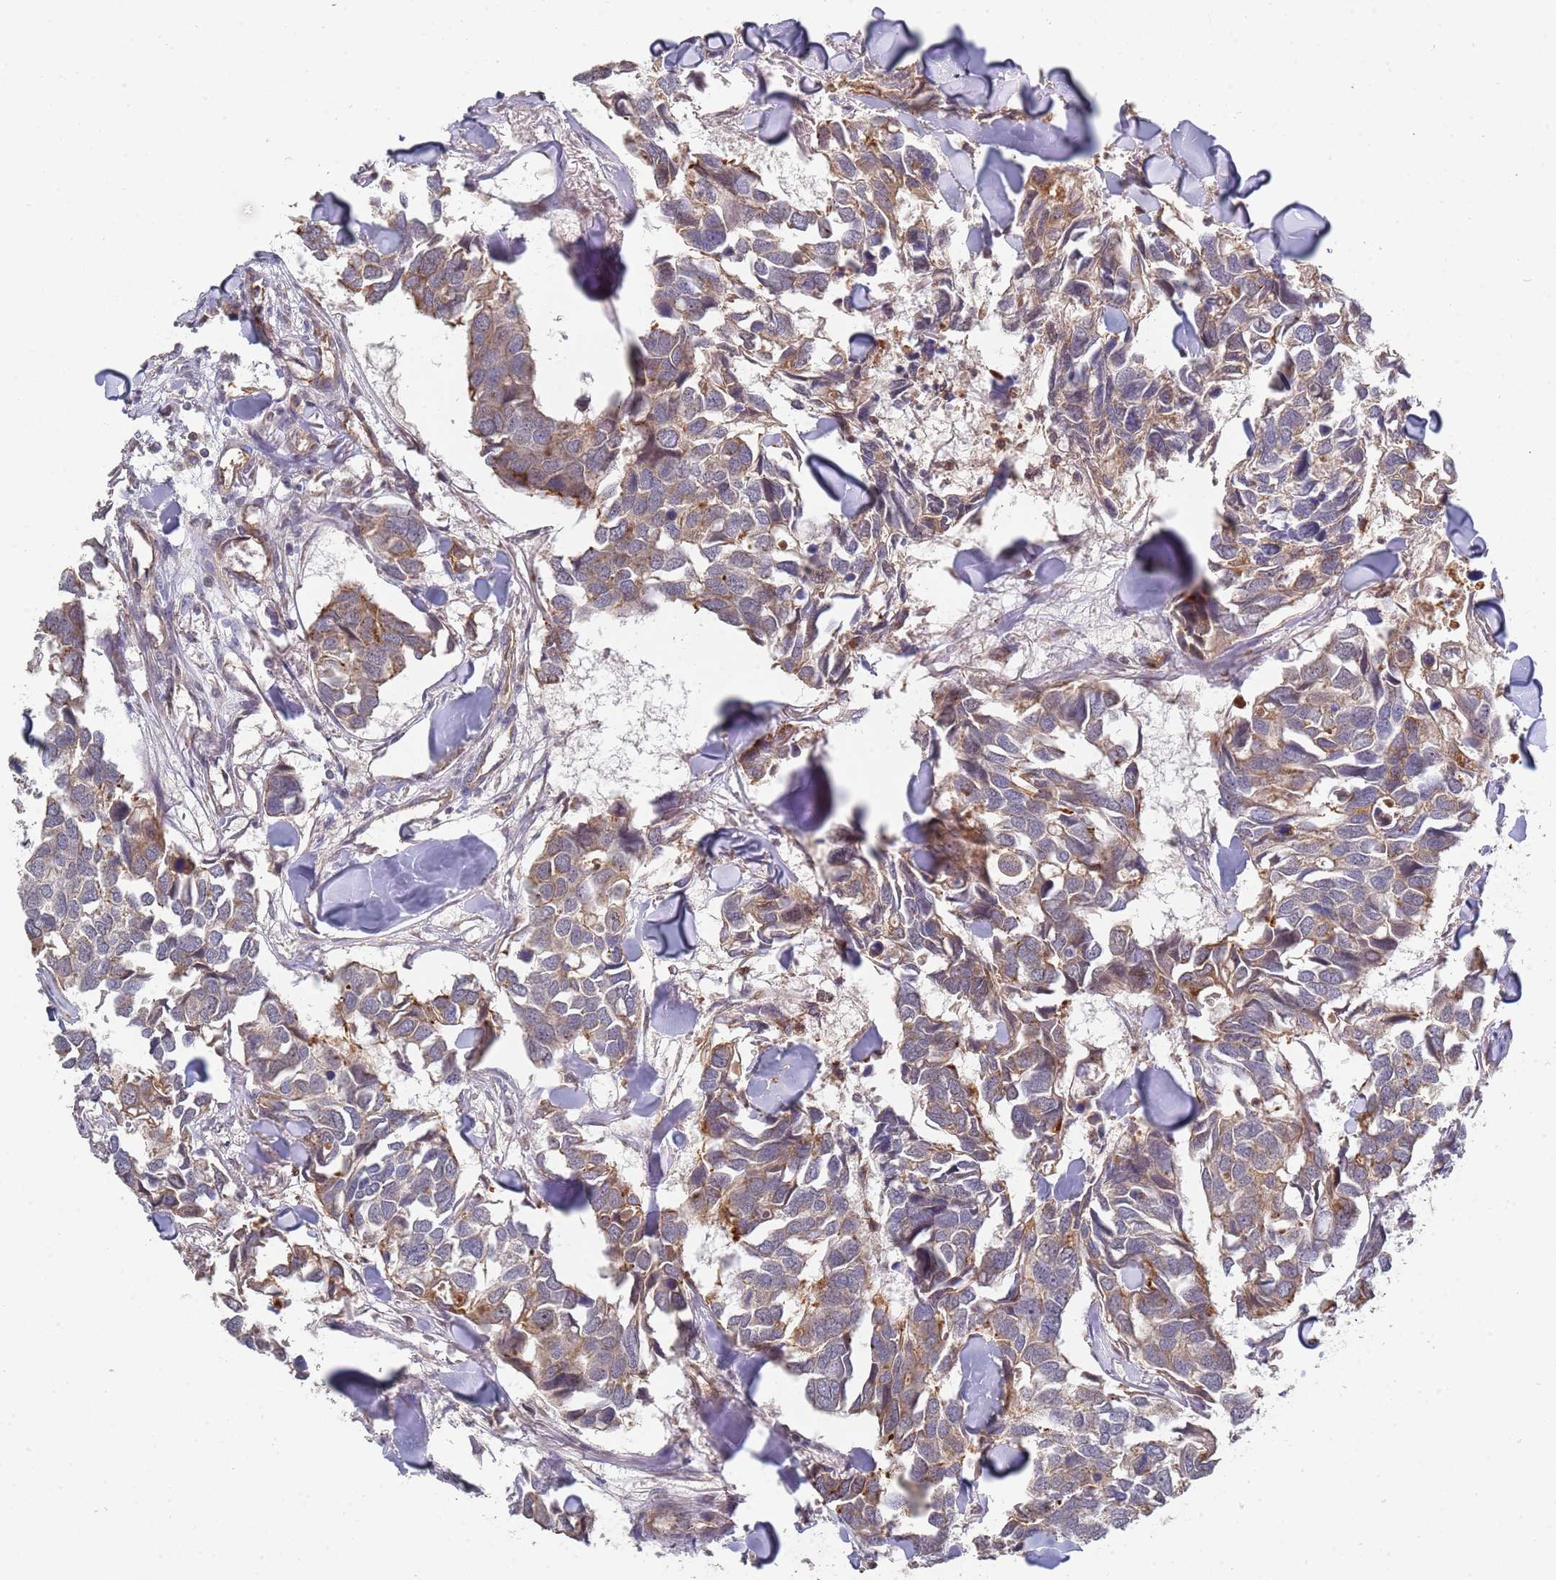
{"staining": {"intensity": "weak", "quantity": "25%-75%", "location": "cytoplasmic/membranous"}, "tissue": "breast cancer", "cell_type": "Tumor cells", "image_type": "cancer", "snomed": [{"axis": "morphology", "description": "Duct carcinoma"}, {"axis": "topography", "description": "Breast"}], "caption": "Tumor cells exhibit low levels of weak cytoplasmic/membranous positivity in about 25%-75% of cells in breast cancer.", "gene": "ABCB6", "patient": {"sex": "female", "age": 83}}